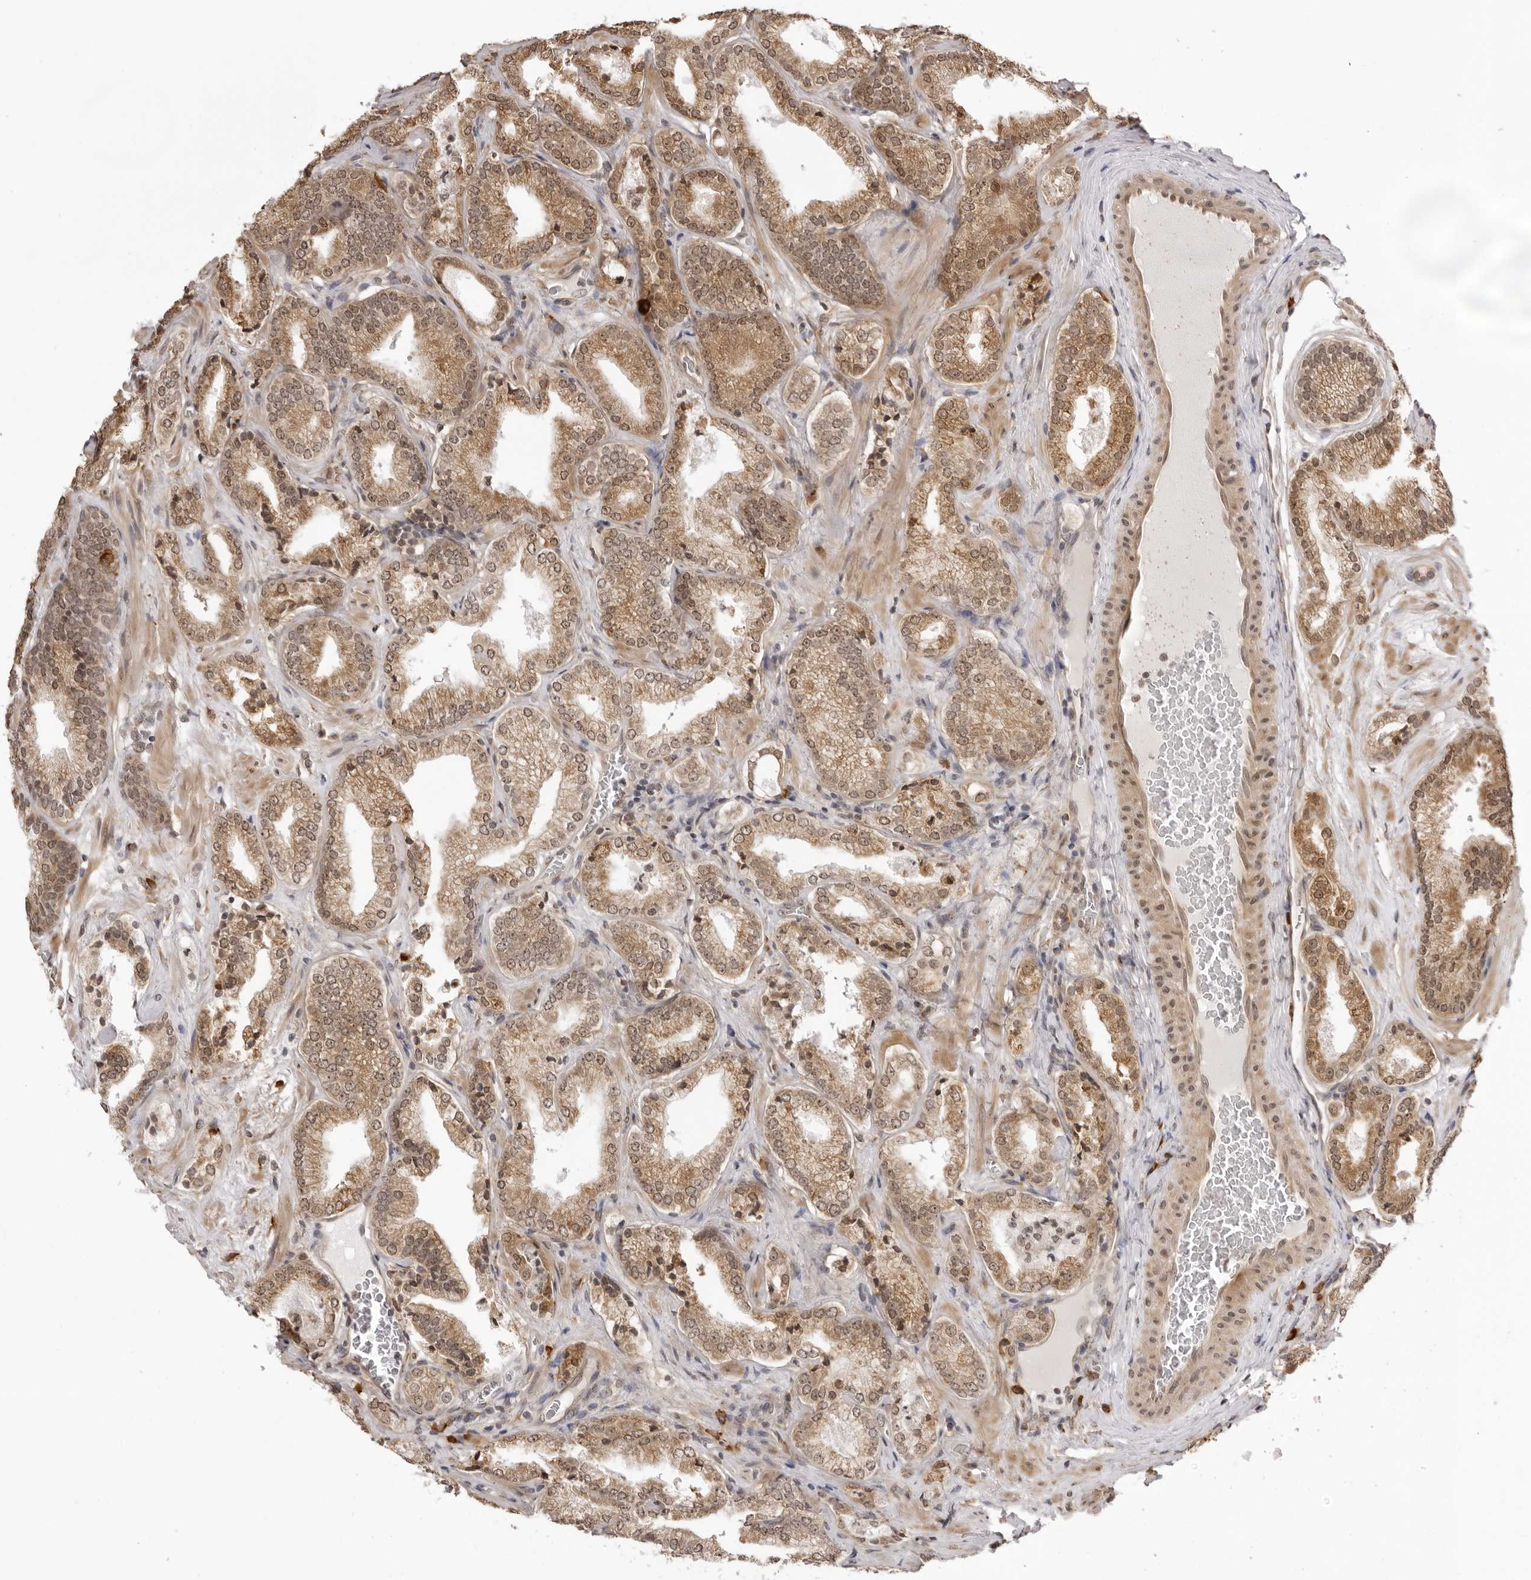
{"staining": {"intensity": "moderate", "quantity": ">75%", "location": "cytoplasmic/membranous,nuclear"}, "tissue": "prostate cancer", "cell_type": "Tumor cells", "image_type": "cancer", "snomed": [{"axis": "morphology", "description": "Adenocarcinoma, Low grade"}, {"axis": "topography", "description": "Prostate"}], "caption": "This photomicrograph exhibits immunohistochemistry (IHC) staining of human prostate cancer (adenocarcinoma (low-grade)), with medium moderate cytoplasmic/membranous and nuclear expression in about >75% of tumor cells.", "gene": "ZC3H11A", "patient": {"sex": "male", "age": 62}}